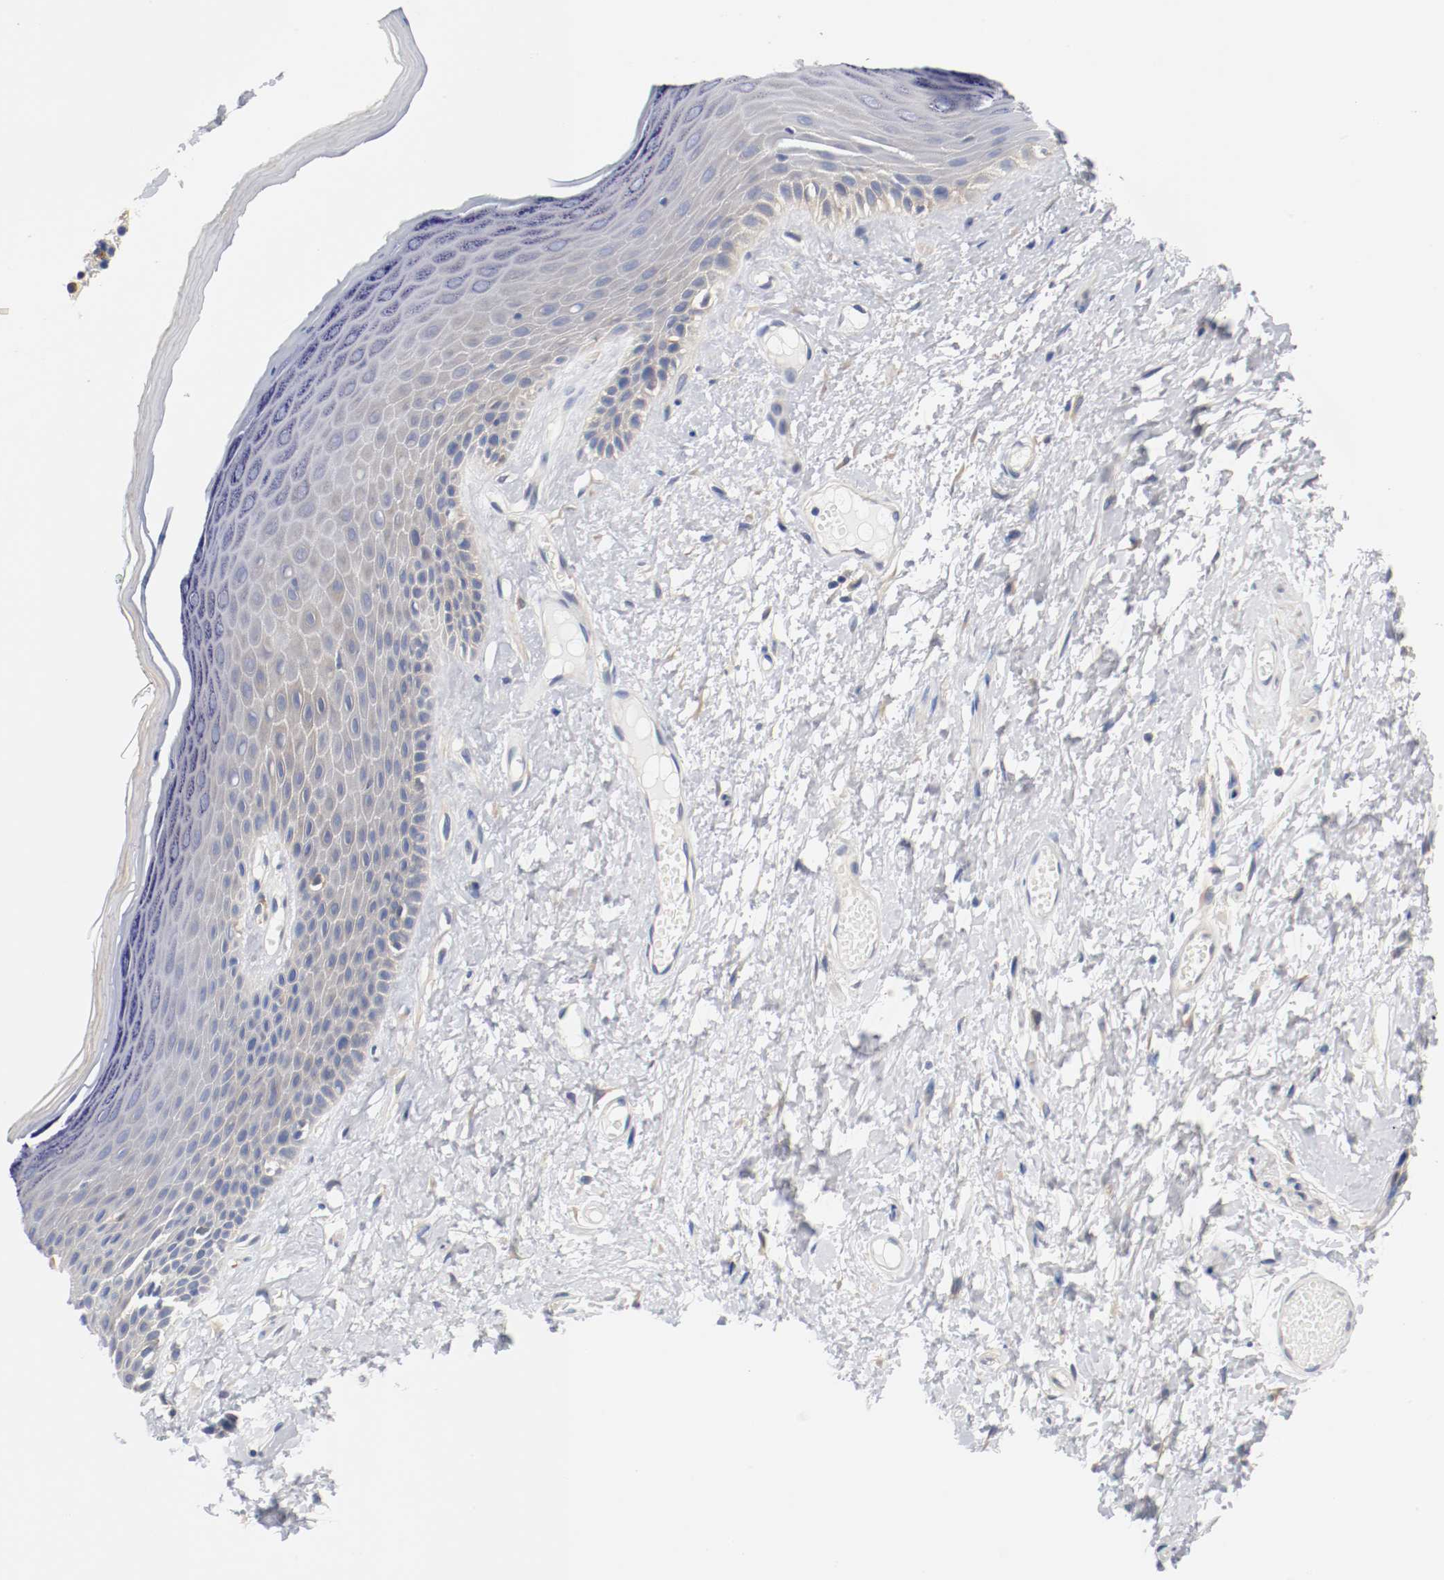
{"staining": {"intensity": "negative", "quantity": "none", "location": "none"}, "tissue": "skin", "cell_type": "Epidermal cells", "image_type": "normal", "snomed": [{"axis": "morphology", "description": "Normal tissue, NOS"}, {"axis": "morphology", "description": "Inflammation, NOS"}, {"axis": "topography", "description": "Vulva"}], "caption": "A high-resolution photomicrograph shows immunohistochemistry staining of unremarkable skin, which displays no significant expression in epidermal cells.", "gene": "HGS", "patient": {"sex": "female", "age": 84}}